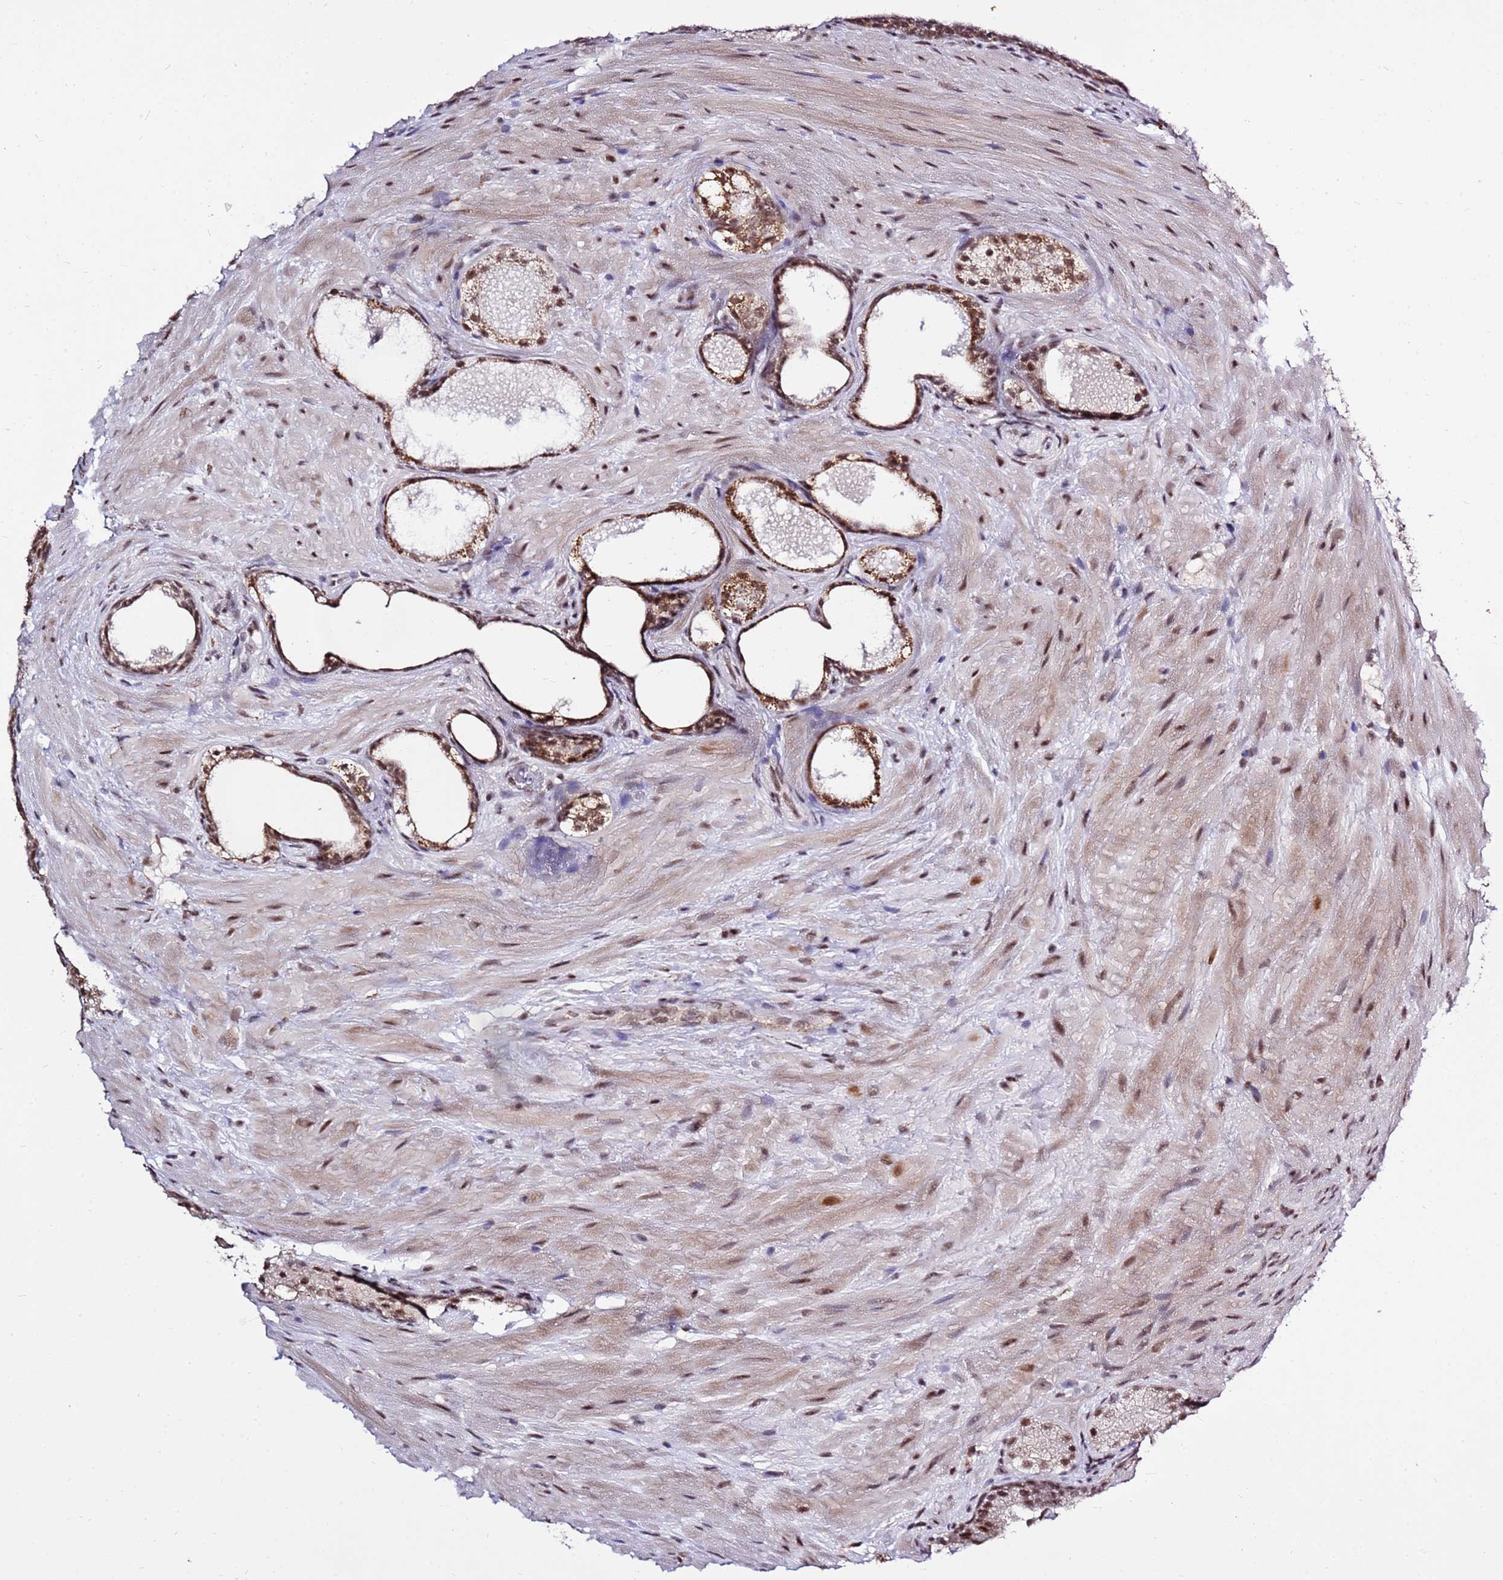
{"staining": {"intensity": "moderate", "quantity": ">75%", "location": "cytoplasmic/membranous,nuclear"}, "tissue": "prostate cancer", "cell_type": "Tumor cells", "image_type": "cancer", "snomed": [{"axis": "morphology", "description": "Adenocarcinoma, High grade"}, {"axis": "topography", "description": "Prostate"}], "caption": "Approximately >75% of tumor cells in prostate cancer (adenocarcinoma (high-grade)) reveal moderate cytoplasmic/membranous and nuclear protein positivity as visualized by brown immunohistochemical staining.", "gene": "AKAP8L", "patient": {"sex": "male", "age": 60}}